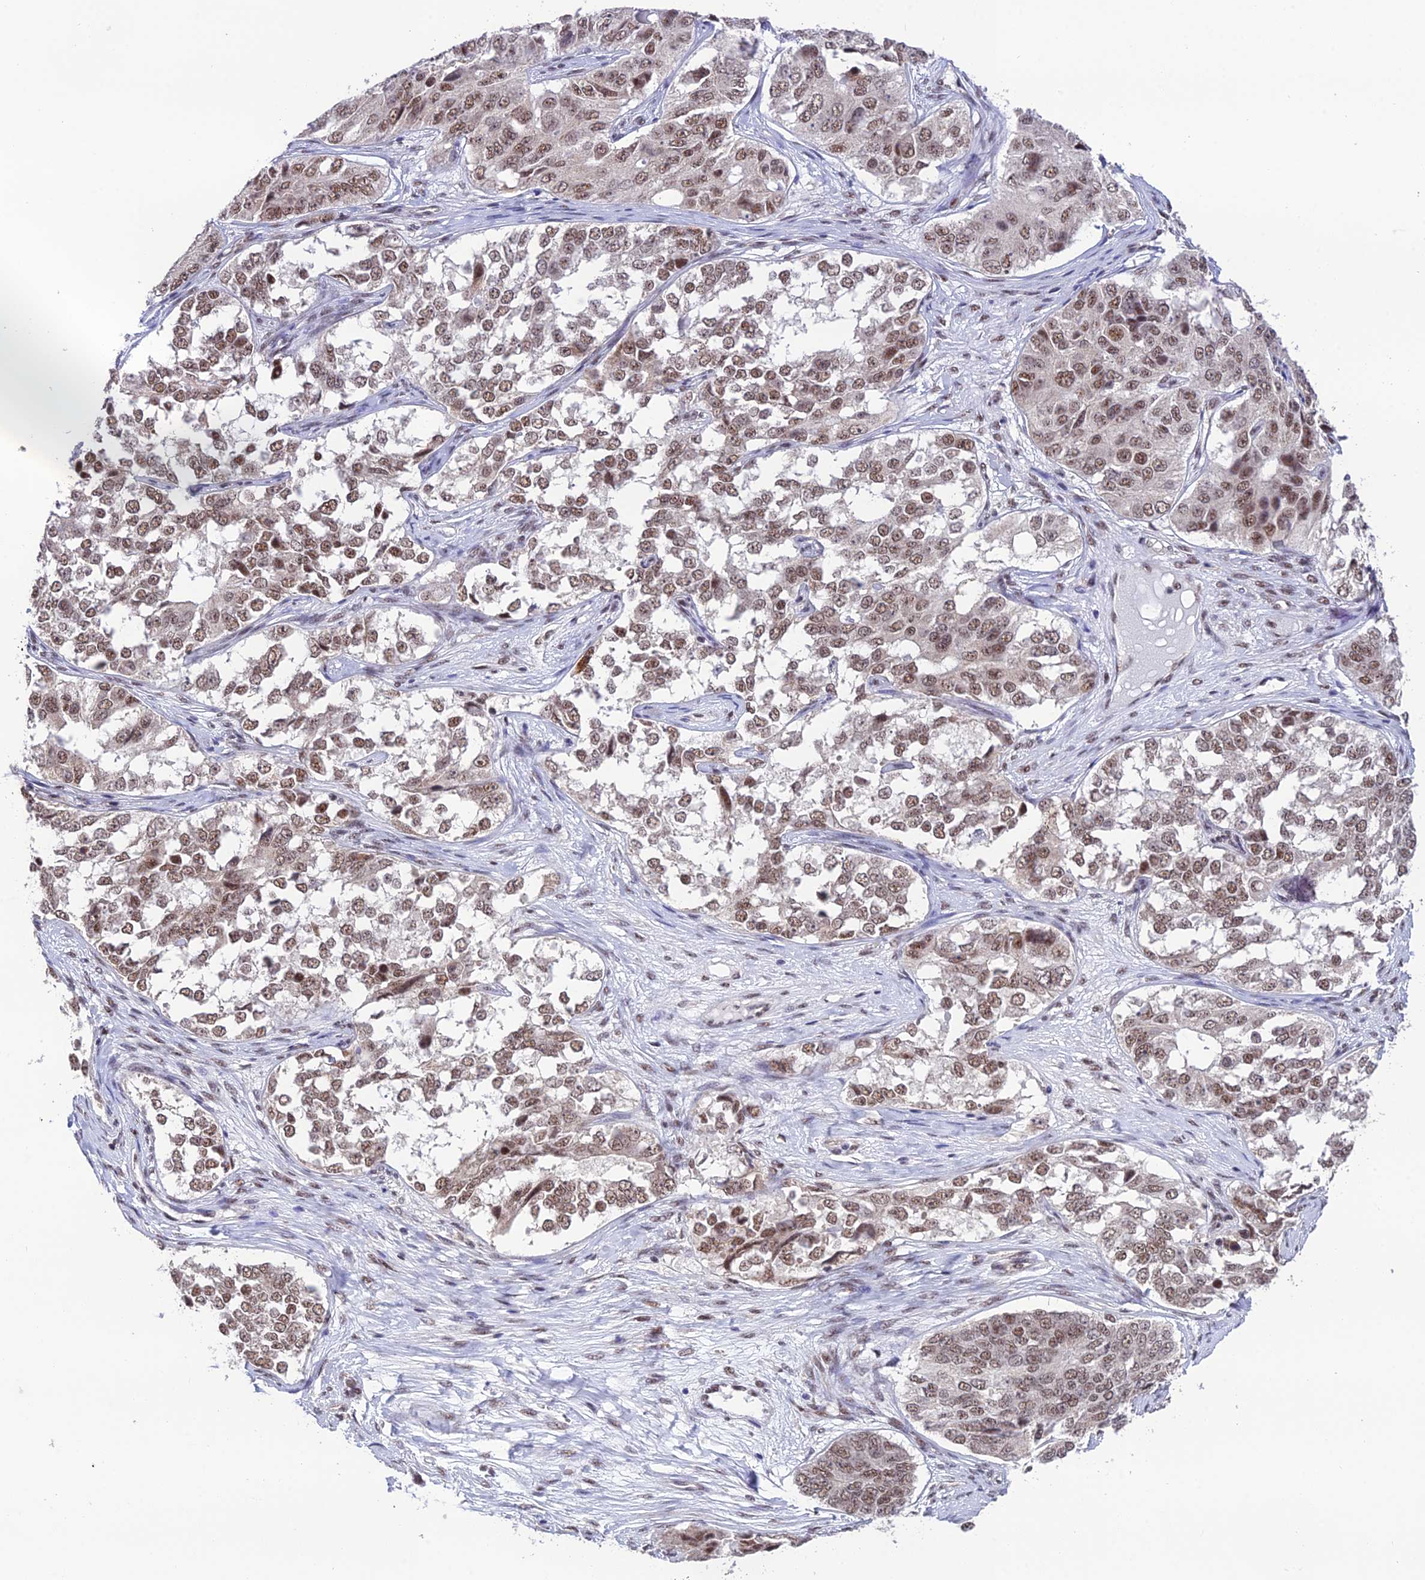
{"staining": {"intensity": "weak", "quantity": ">75%", "location": "nuclear"}, "tissue": "ovarian cancer", "cell_type": "Tumor cells", "image_type": "cancer", "snomed": [{"axis": "morphology", "description": "Carcinoma, endometroid"}, {"axis": "topography", "description": "Ovary"}], "caption": "High-power microscopy captured an IHC micrograph of ovarian cancer (endometroid carcinoma), revealing weak nuclear staining in approximately >75% of tumor cells. (DAB IHC, brown staining for protein, blue staining for nuclei).", "gene": "THOC7", "patient": {"sex": "female", "age": 51}}